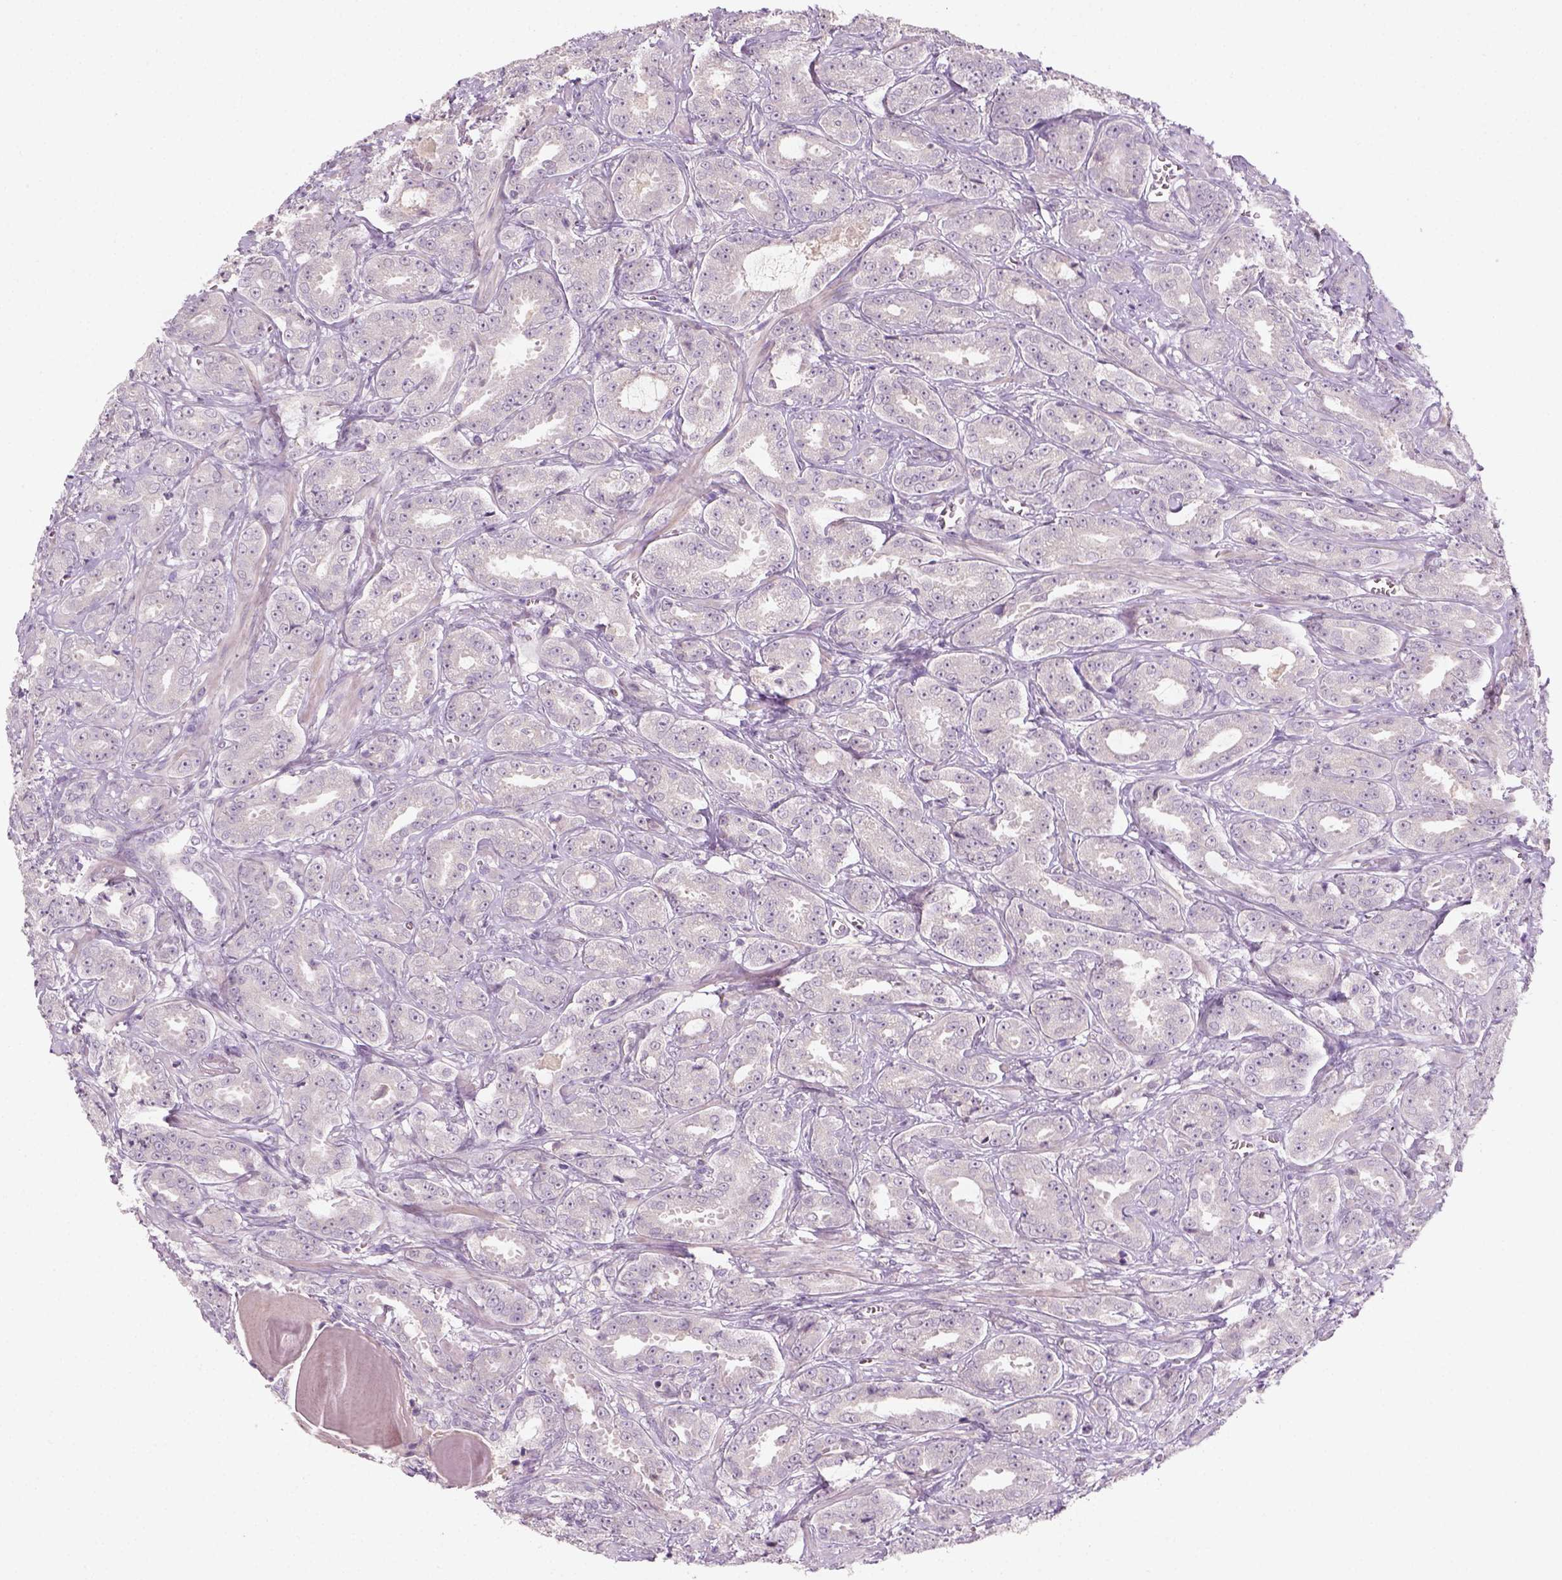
{"staining": {"intensity": "negative", "quantity": "none", "location": "none"}, "tissue": "prostate cancer", "cell_type": "Tumor cells", "image_type": "cancer", "snomed": [{"axis": "morphology", "description": "Adenocarcinoma, High grade"}, {"axis": "topography", "description": "Prostate"}], "caption": "This is an IHC image of prostate cancer (high-grade adenocarcinoma). There is no staining in tumor cells.", "gene": "GFI1B", "patient": {"sex": "male", "age": 64}}